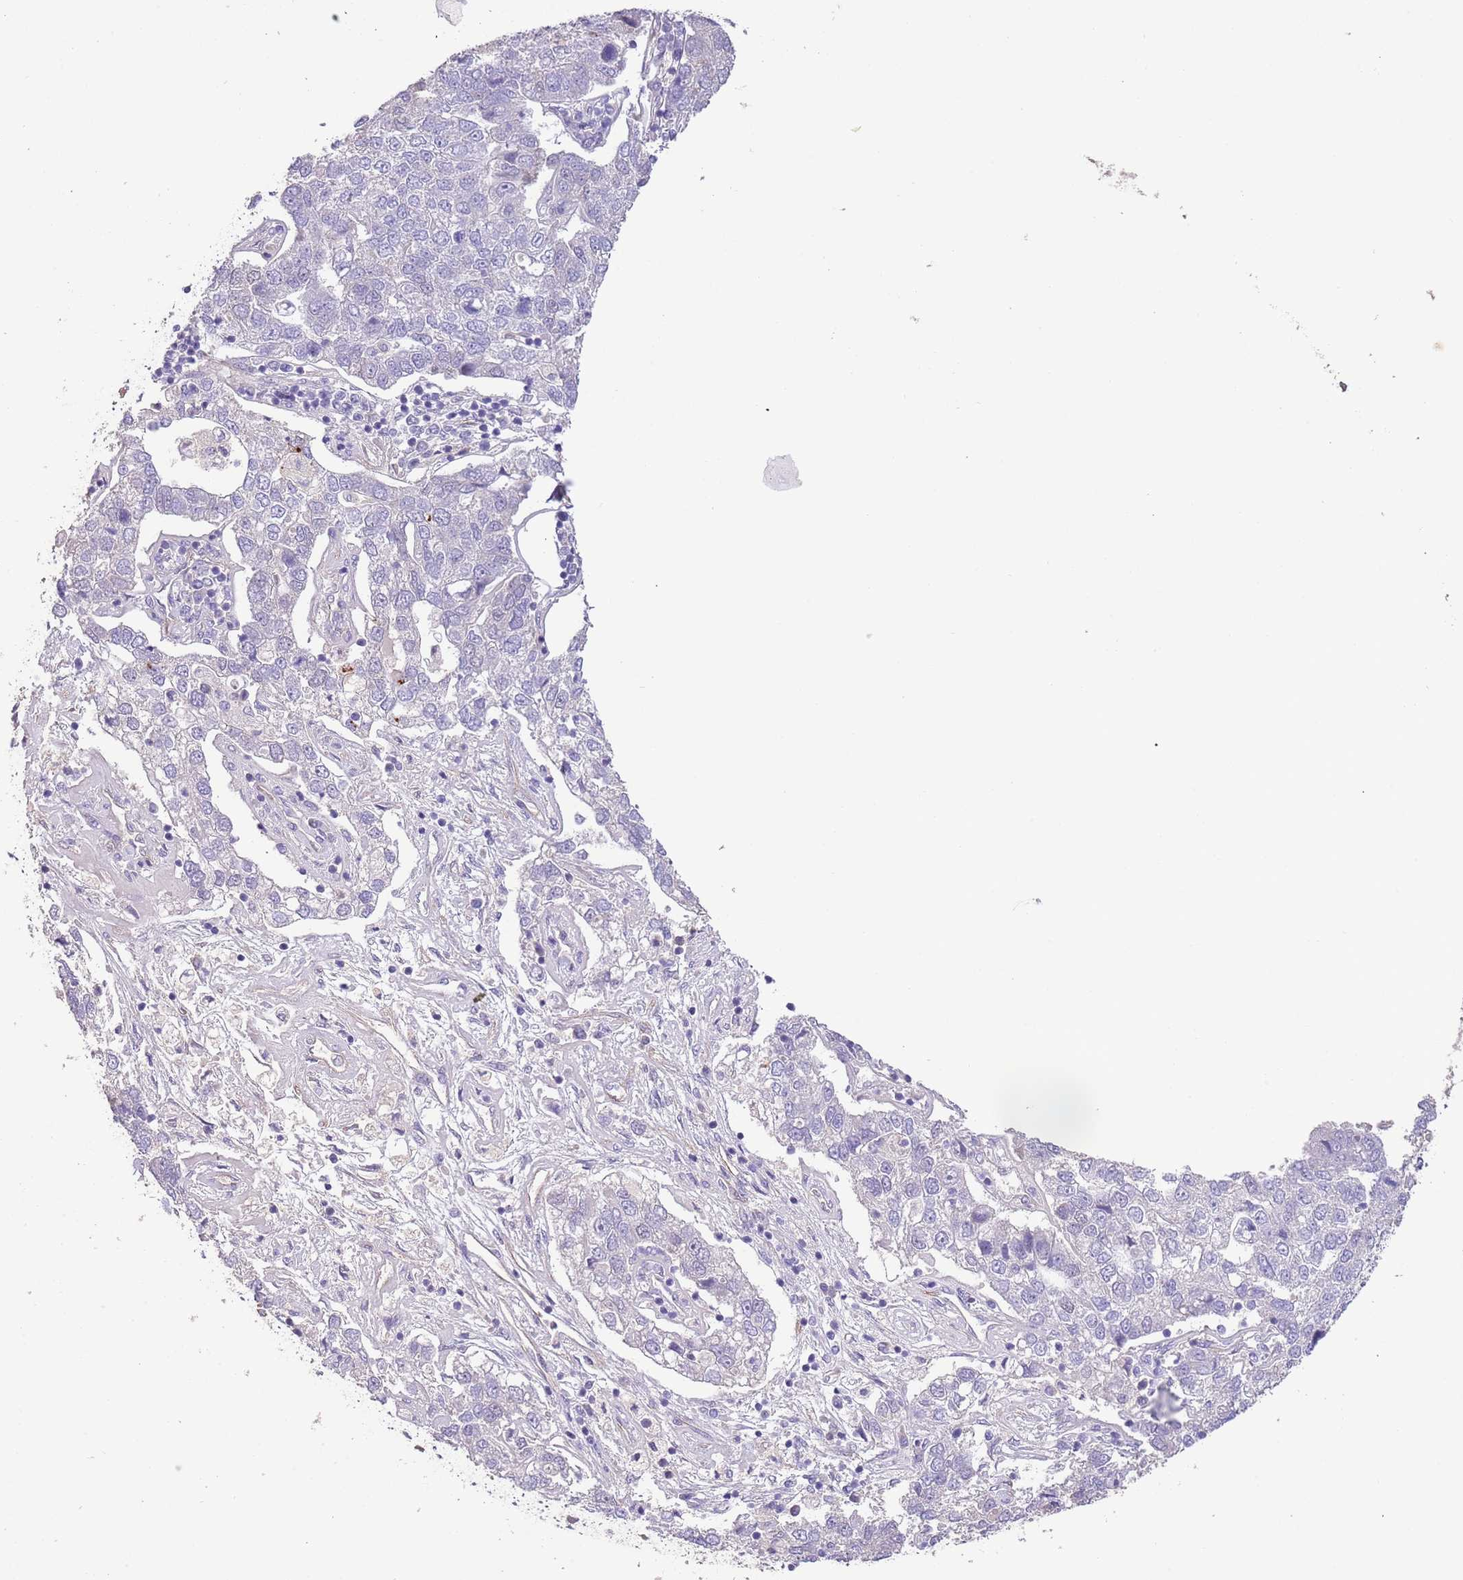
{"staining": {"intensity": "negative", "quantity": "none", "location": "none"}, "tissue": "pancreatic cancer", "cell_type": "Tumor cells", "image_type": "cancer", "snomed": [{"axis": "morphology", "description": "Adenocarcinoma, NOS"}, {"axis": "topography", "description": "Pancreas"}], "caption": "This is a photomicrograph of immunohistochemistry (IHC) staining of adenocarcinoma (pancreatic), which shows no positivity in tumor cells.", "gene": "ZNF658", "patient": {"sex": "female", "age": 61}}